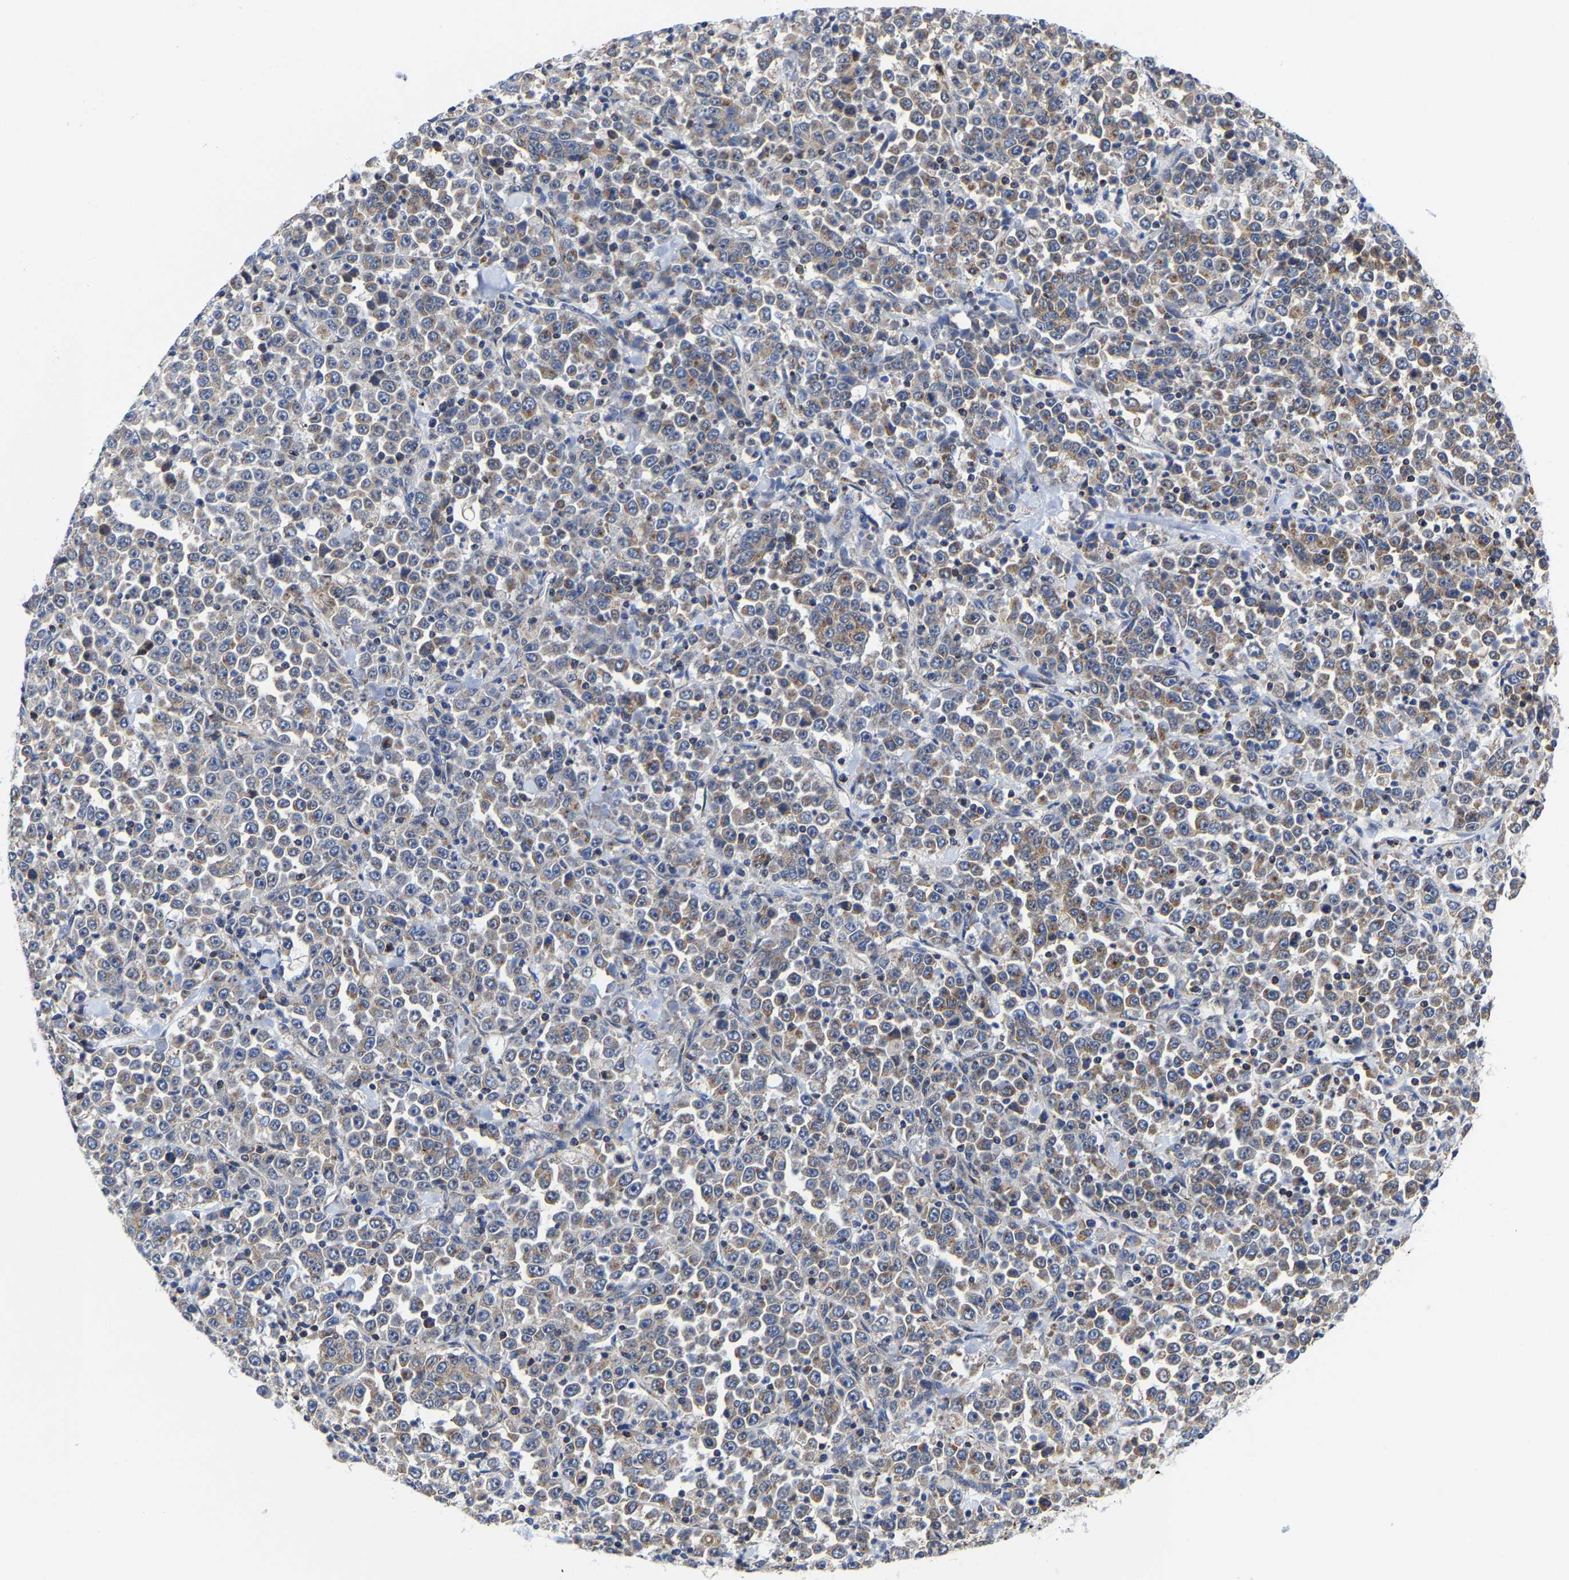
{"staining": {"intensity": "moderate", "quantity": ">75%", "location": "cytoplasmic/membranous"}, "tissue": "stomach cancer", "cell_type": "Tumor cells", "image_type": "cancer", "snomed": [{"axis": "morphology", "description": "Normal tissue, NOS"}, {"axis": "morphology", "description": "Adenocarcinoma, NOS"}, {"axis": "topography", "description": "Stomach, upper"}, {"axis": "topography", "description": "Stomach"}], "caption": "Stomach cancer tissue demonstrates moderate cytoplasmic/membranous staining in approximately >75% of tumor cells", "gene": "PFKFB3", "patient": {"sex": "male", "age": 59}}